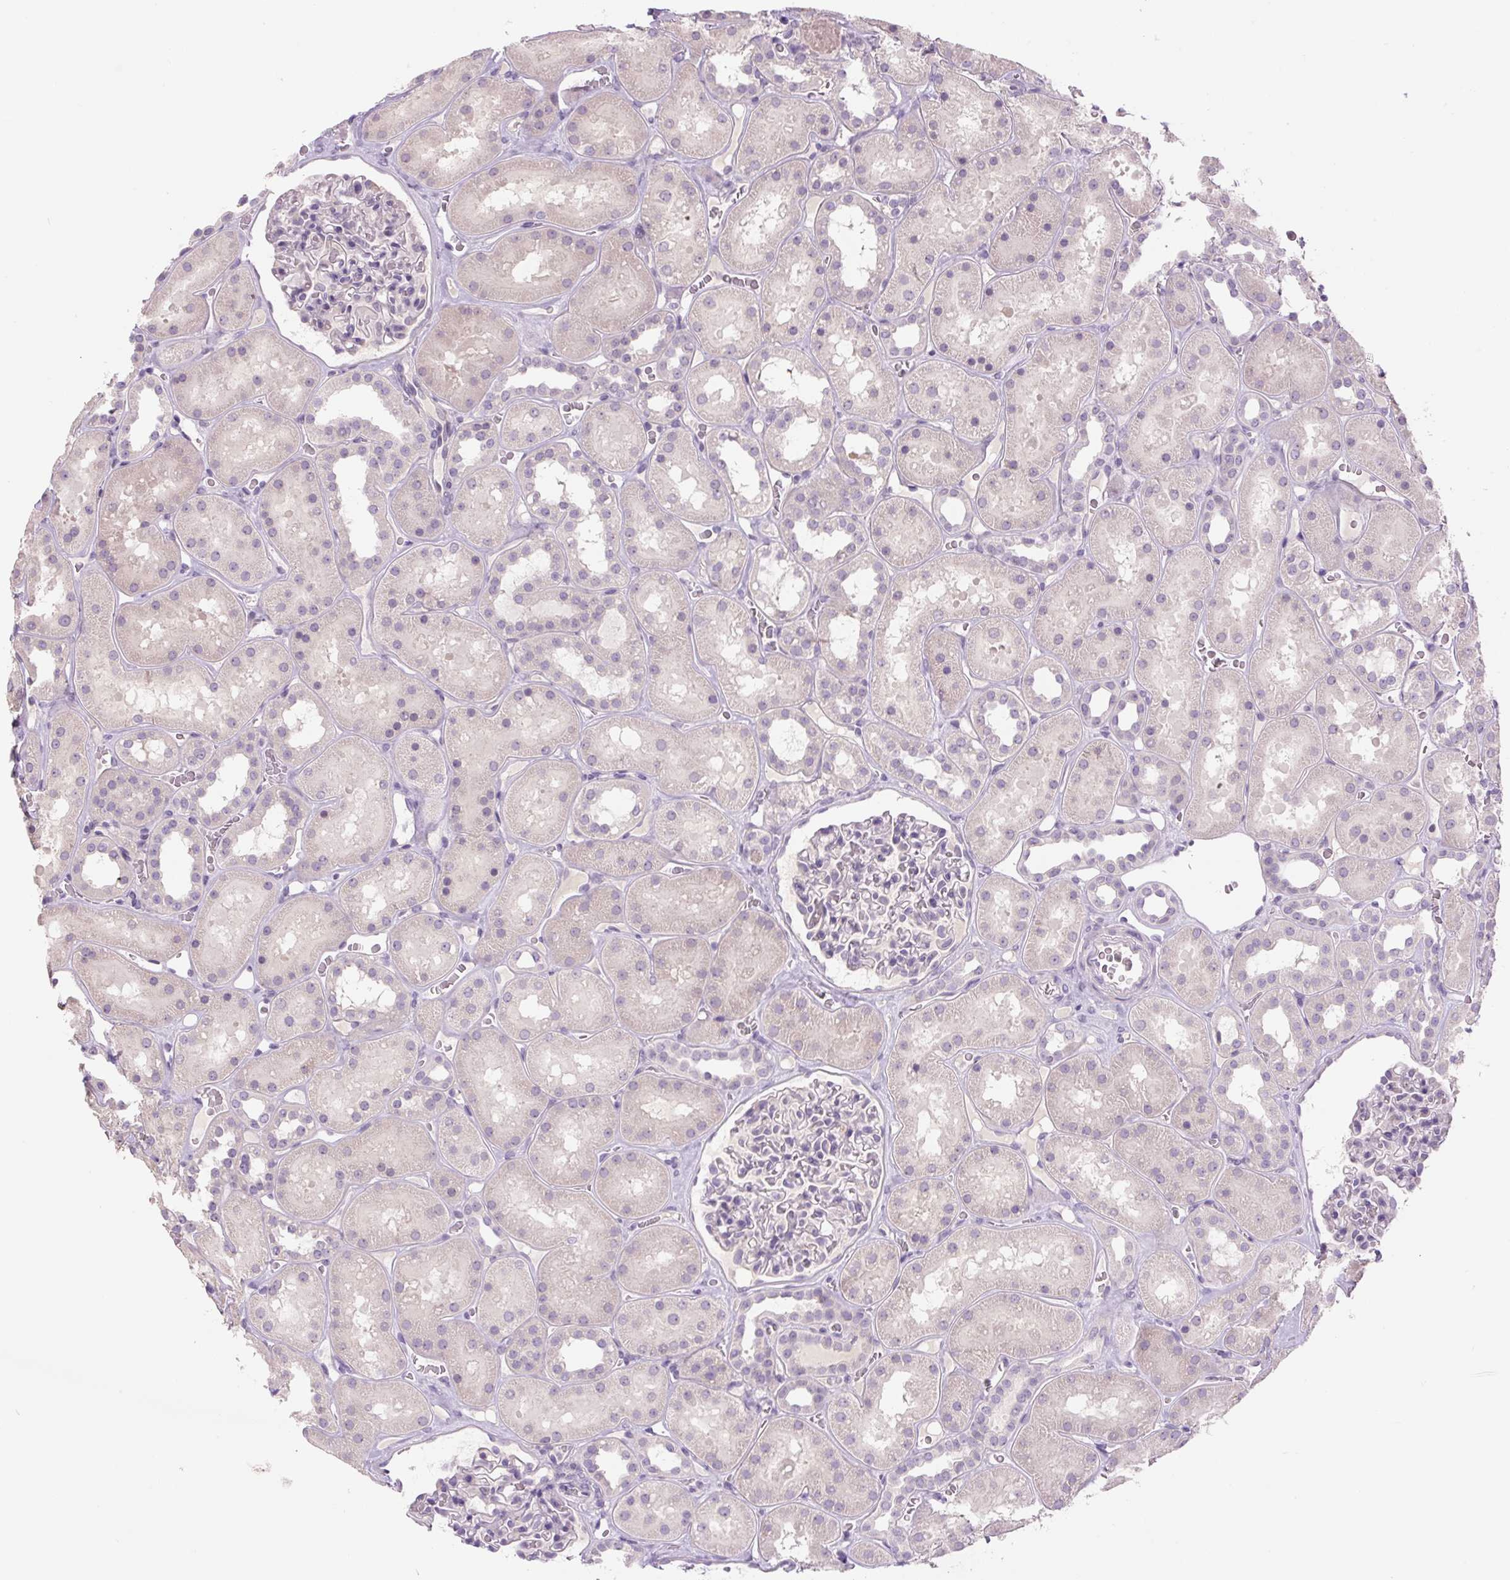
{"staining": {"intensity": "negative", "quantity": "none", "location": "none"}, "tissue": "kidney", "cell_type": "Cells in glomeruli", "image_type": "normal", "snomed": [{"axis": "morphology", "description": "Normal tissue, NOS"}, {"axis": "topography", "description": "Kidney"}], "caption": "This is an immunohistochemistry photomicrograph of benign human kidney. There is no staining in cells in glomeruli.", "gene": "TMEM100", "patient": {"sex": "female", "age": 41}}